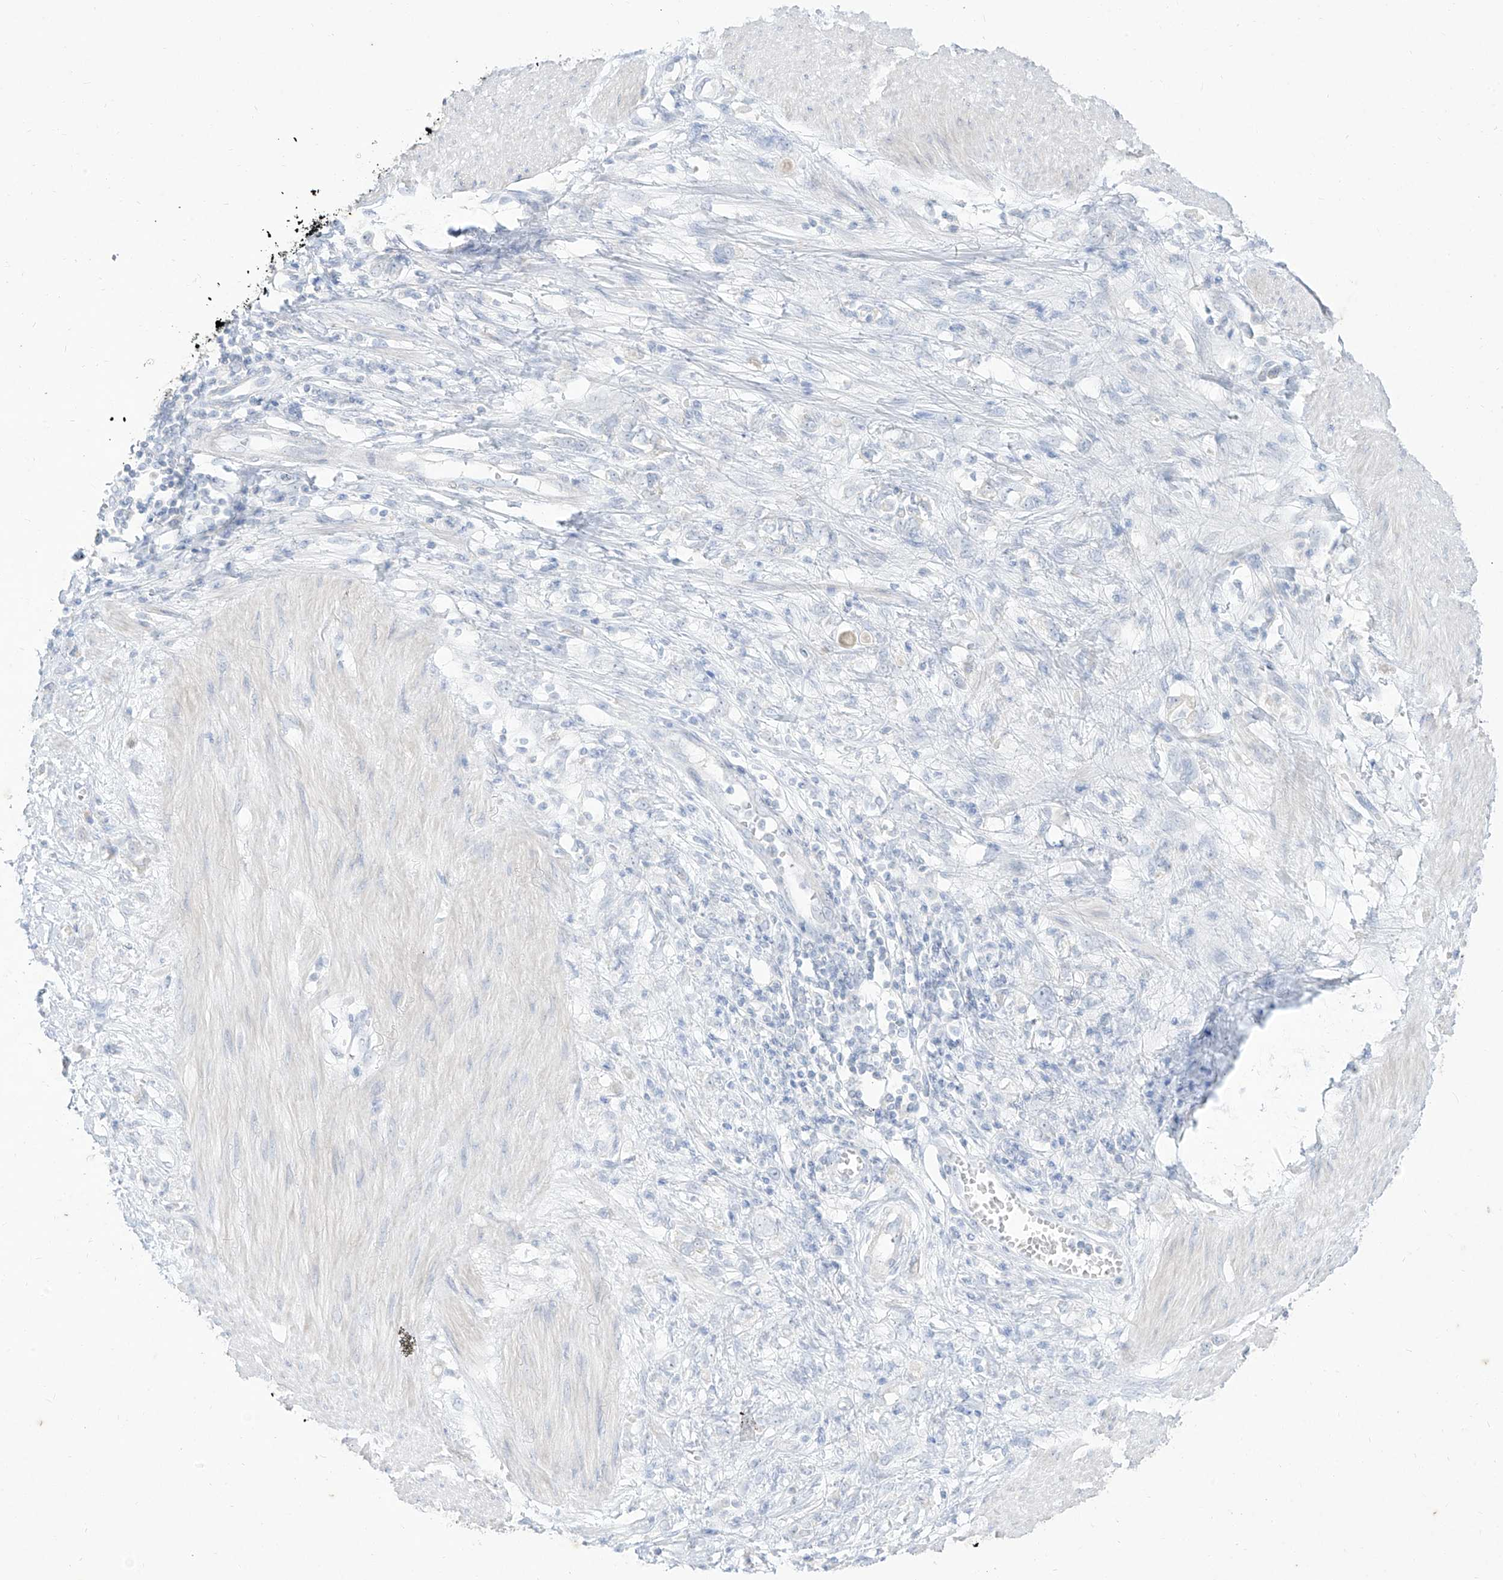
{"staining": {"intensity": "negative", "quantity": "none", "location": "none"}, "tissue": "stomach cancer", "cell_type": "Tumor cells", "image_type": "cancer", "snomed": [{"axis": "morphology", "description": "Adenocarcinoma, NOS"}, {"axis": "topography", "description": "Stomach"}], "caption": "Histopathology image shows no significant protein staining in tumor cells of adenocarcinoma (stomach). (DAB immunohistochemistry (IHC) with hematoxylin counter stain).", "gene": "TGM4", "patient": {"sex": "female", "age": 76}}